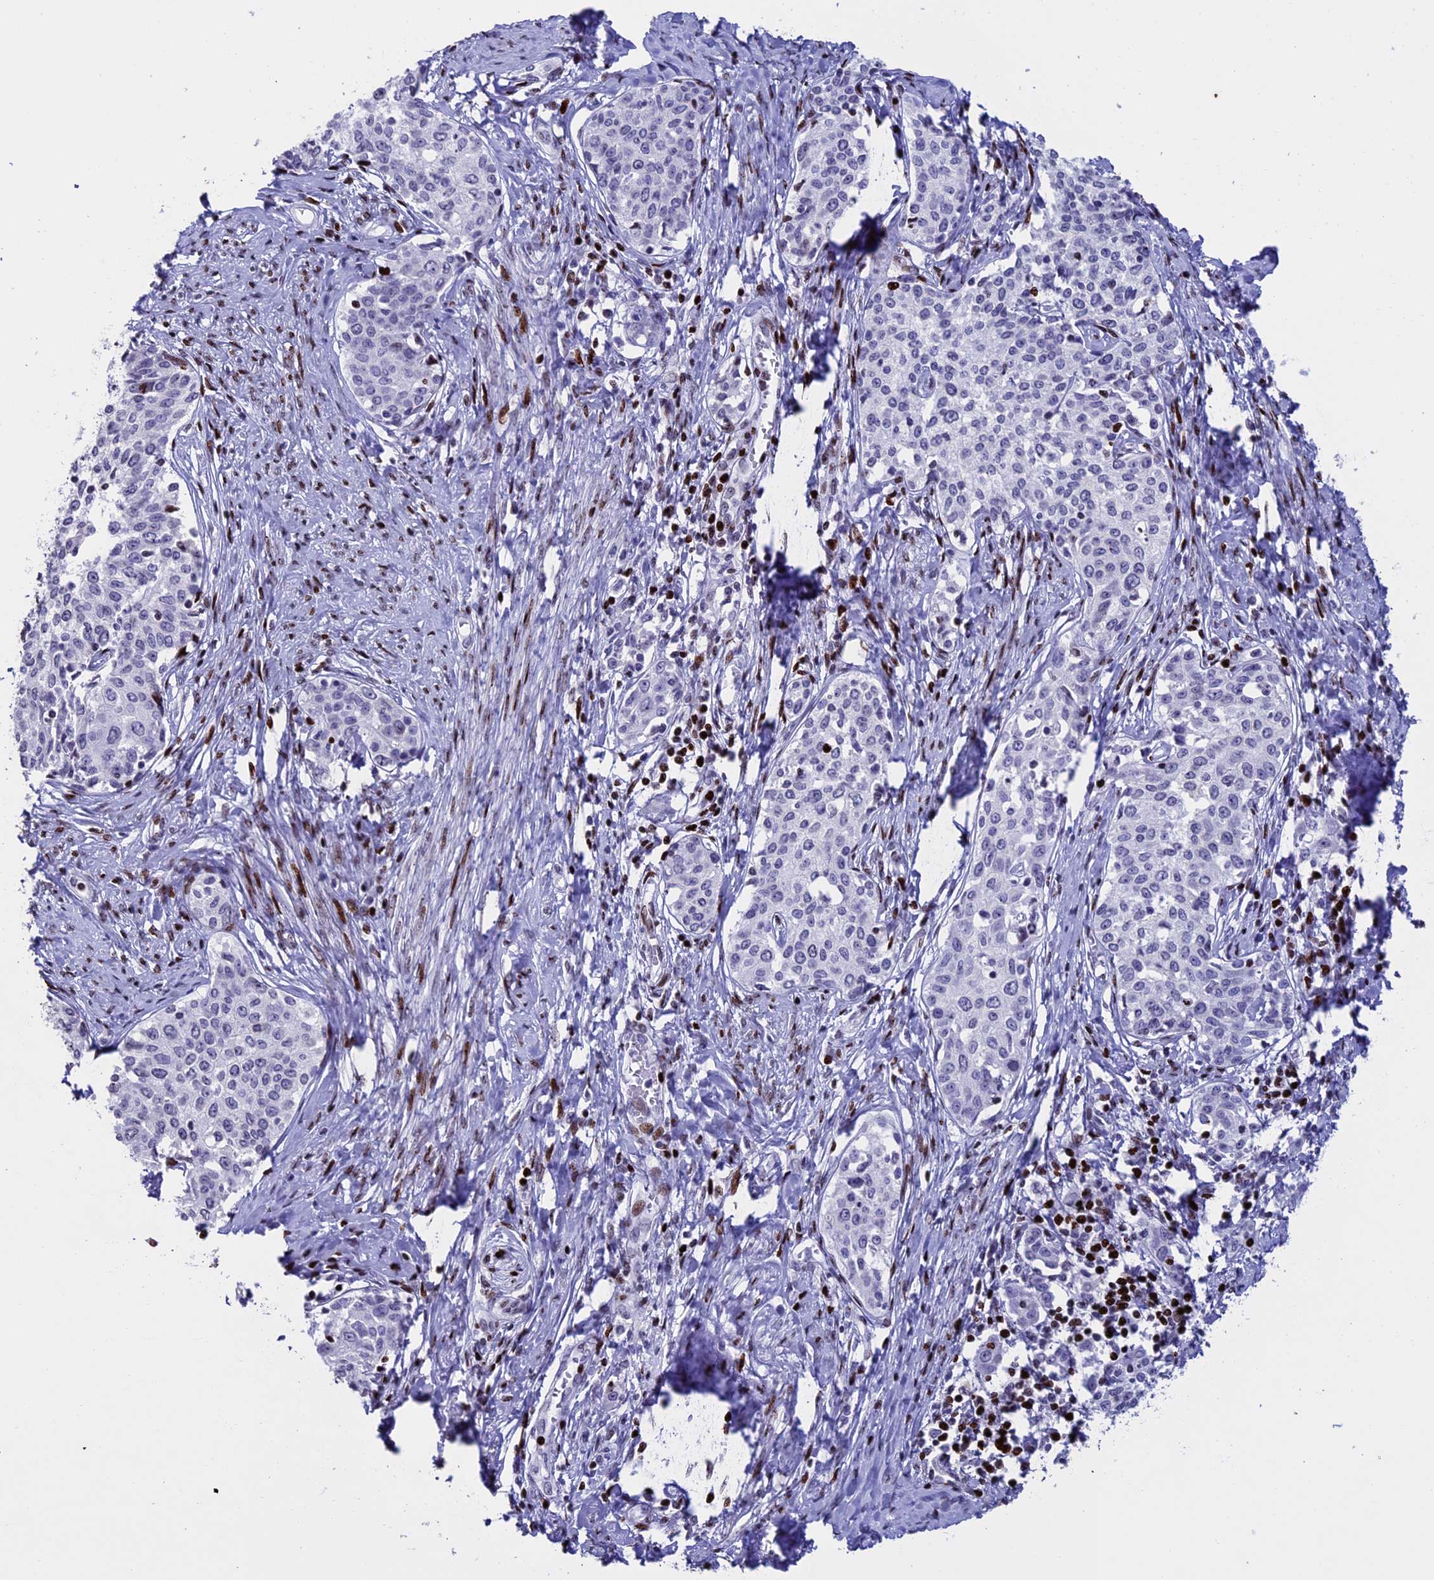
{"staining": {"intensity": "negative", "quantity": "none", "location": "none"}, "tissue": "cervical cancer", "cell_type": "Tumor cells", "image_type": "cancer", "snomed": [{"axis": "morphology", "description": "Squamous cell carcinoma, NOS"}, {"axis": "morphology", "description": "Adenocarcinoma, NOS"}, {"axis": "topography", "description": "Cervix"}], "caption": "Immunohistochemistry photomicrograph of adenocarcinoma (cervical) stained for a protein (brown), which exhibits no expression in tumor cells.", "gene": "BTBD3", "patient": {"sex": "female", "age": 52}}